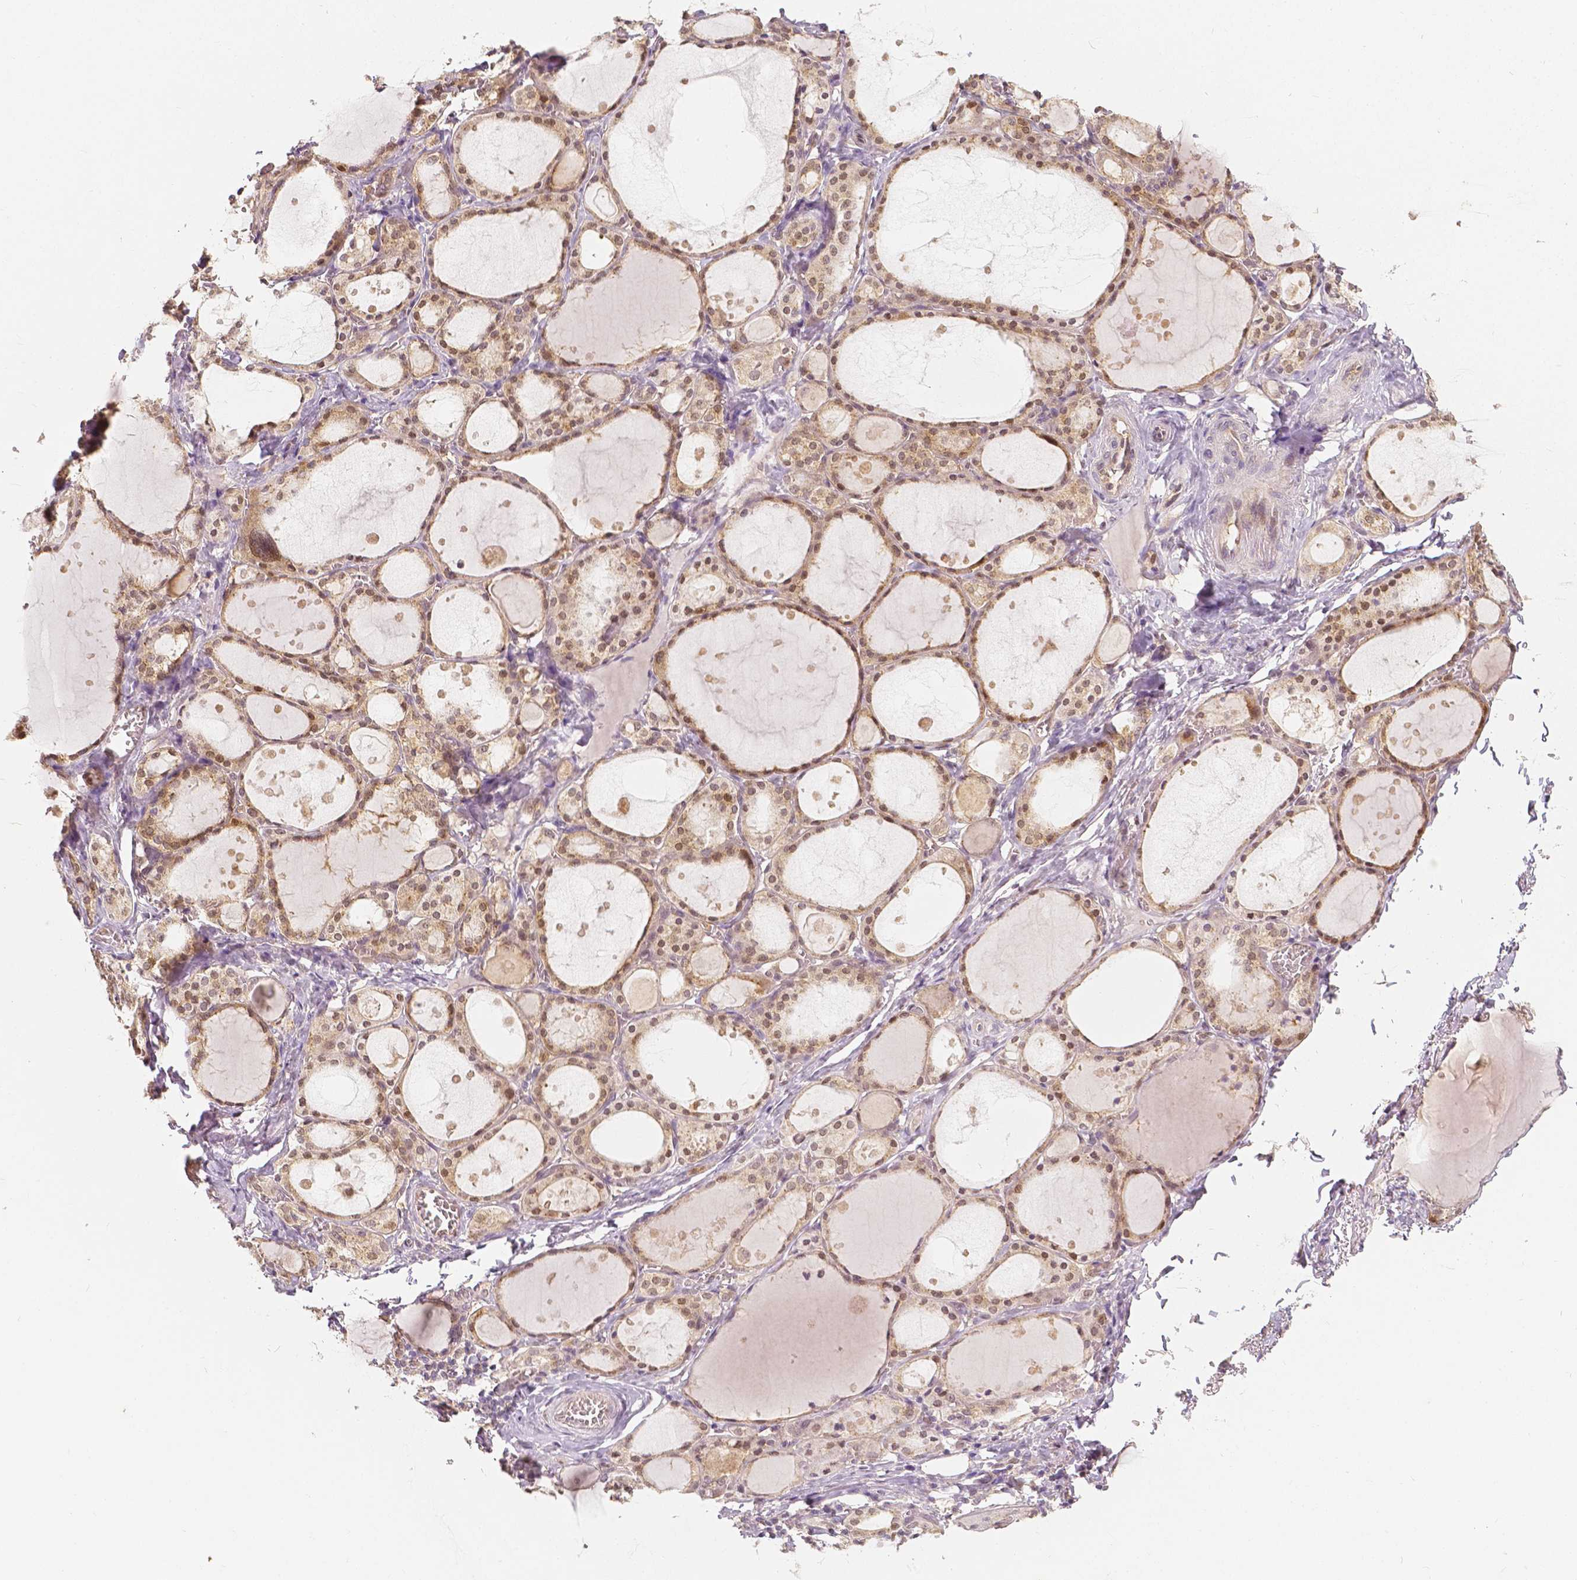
{"staining": {"intensity": "moderate", "quantity": ">75%", "location": "cytoplasmic/membranous,nuclear"}, "tissue": "thyroid gland", "cell_type": "Glandular cells", "image_type": "normal", "snomed": [{"axis": "morphology", "description": "Normal tissue, NOS"}, {"axis": "topography", "description": "Thyroid gland"}], "caption": "An image showing moderate cytoplasmic/membranous,nuclear staining in about >75% of glandular cells in unremarkable thyroid gland, as visualized by brown immunohistochemical staining.", "gene": "NAPRT", "patient": {"sex": "male", "age": 68}}